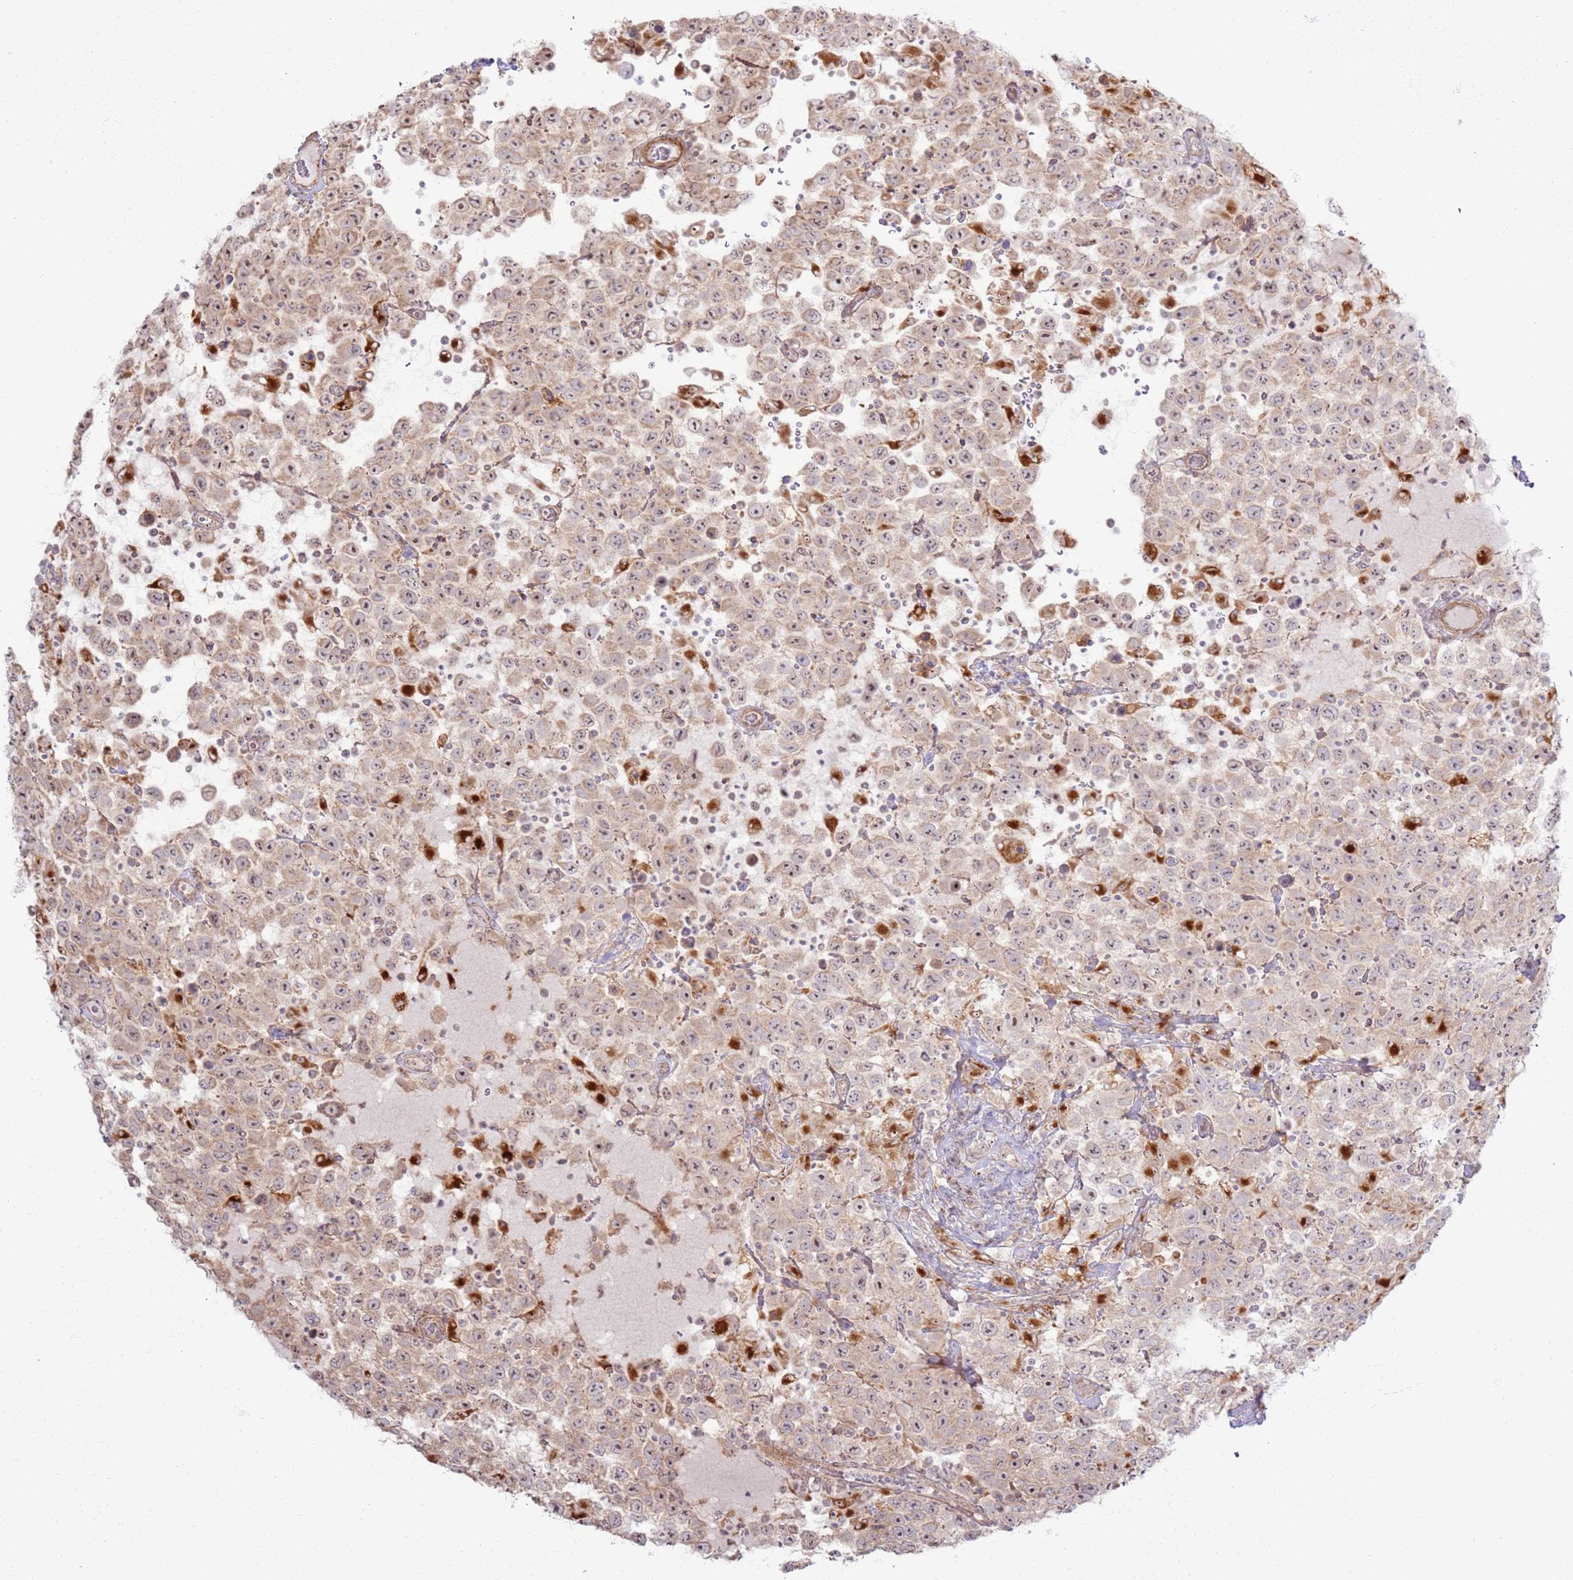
{"staining": {"intensity": "moderate", "quantity": ">75%", "location": "nuclear"}, "tissue": "testis cancer", "cell_type": "Tumor cells", "image_type": "cancer", "snomed": [{"axis": "morphology", "description": "Seminoma, NOS"}, {"axis": "topography", "description": "Testis"}], "caption": "The immunohistochemical stain shows moderate nuclear positivity in tumor cells of testis seminoma tissue.", "gene": "CNPY1", "patient": {"sex": "male", "age": 41}}